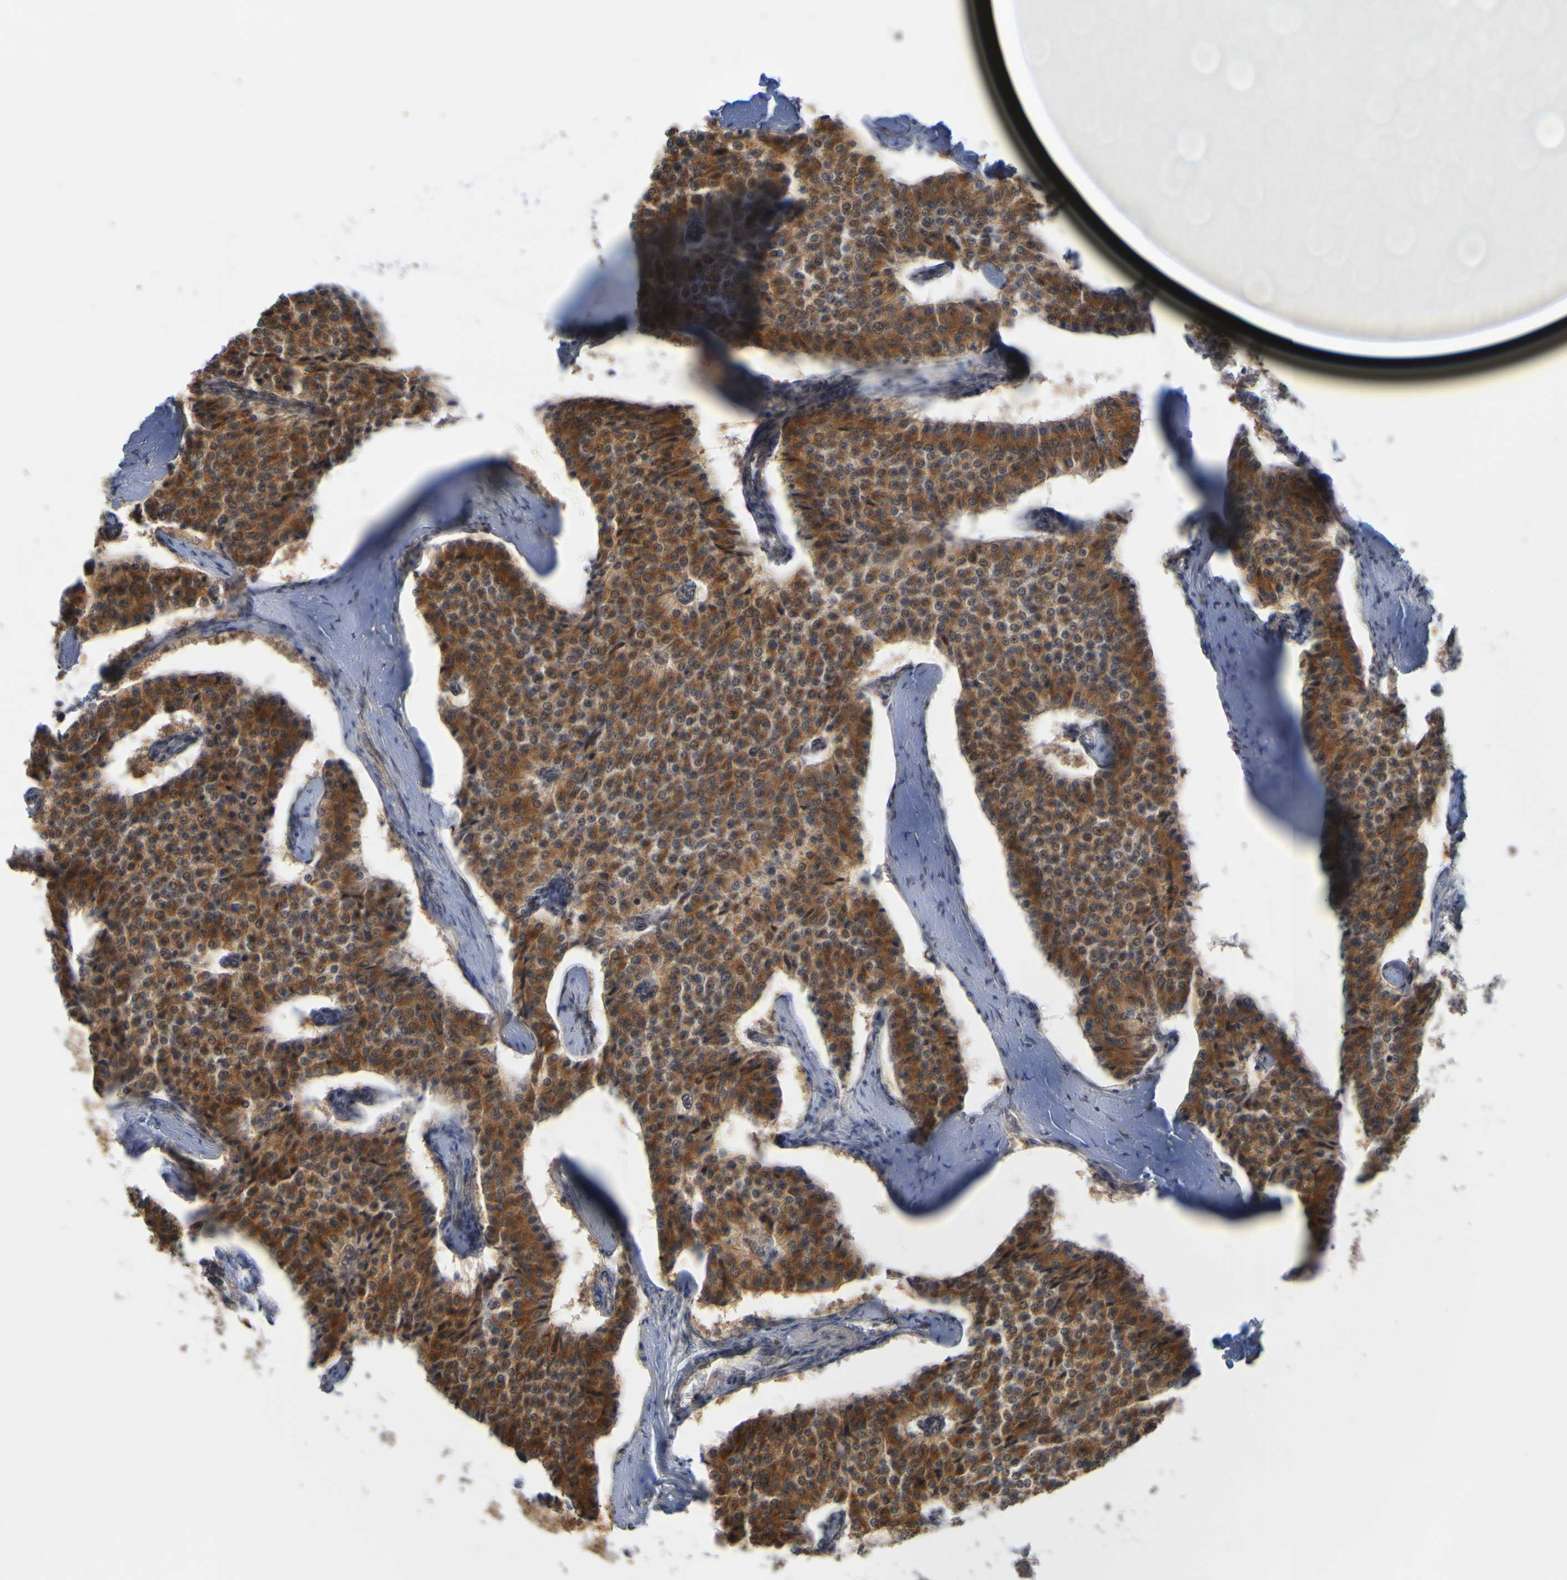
{"staining": {"intensity": "strong", "quantity": ">75%", "location": "cytoplasmic/membranous"}, "tissue": "carcinoid", "cell_type": "Tumor cells", "image_type": "cancer", "snomed": [{"axis": "morphology", "description": "Carcinoid, malignant, NOS"}, {"axis": "topography", "description": "Colon"}], "caption": "Carcinoid stained with a protein marker exhibits strong staining in tumor cells.", "gene": "NAV2", "patient": {"sex": "female", "age": 52}}